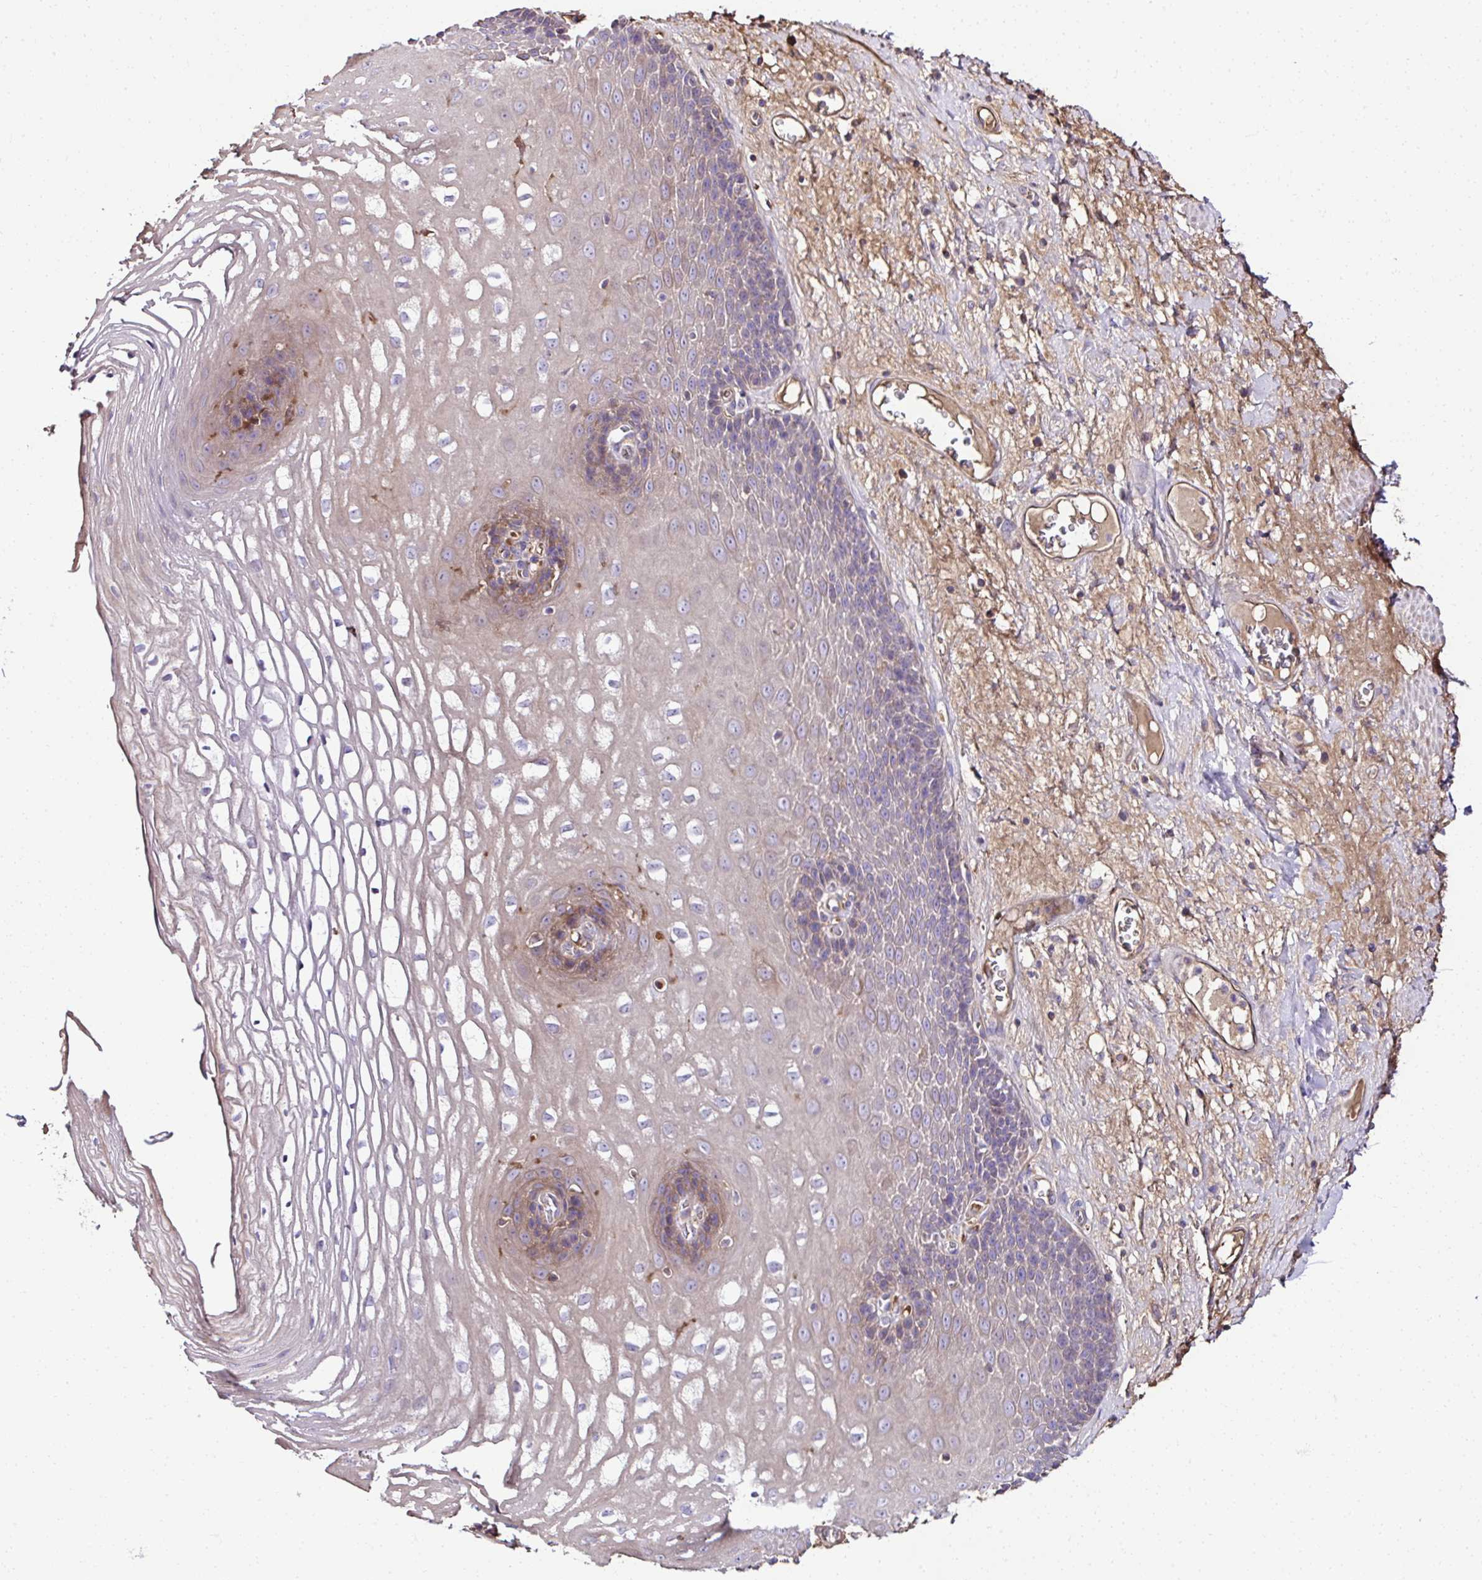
{"staining": {"intensity": "weak", "quantity": "<25%", "location": "cytoplasmic/membranous"}, "tissue": "esophagus", "cell_type": "Squamous epithelial cells", "image_type": "normal", "snomed": [{"axis": "morphology", "description": "Normal tissue, NOS"}, {"axis": "topography", "description": "Esophagus"}], "caption": "Image shows no protein staining in squamous epithelial cells of benign esophagus. Nuclei are stained in blue.", "gene": "CCDC85C", "patient": {"sex": "male", "age": 62}}